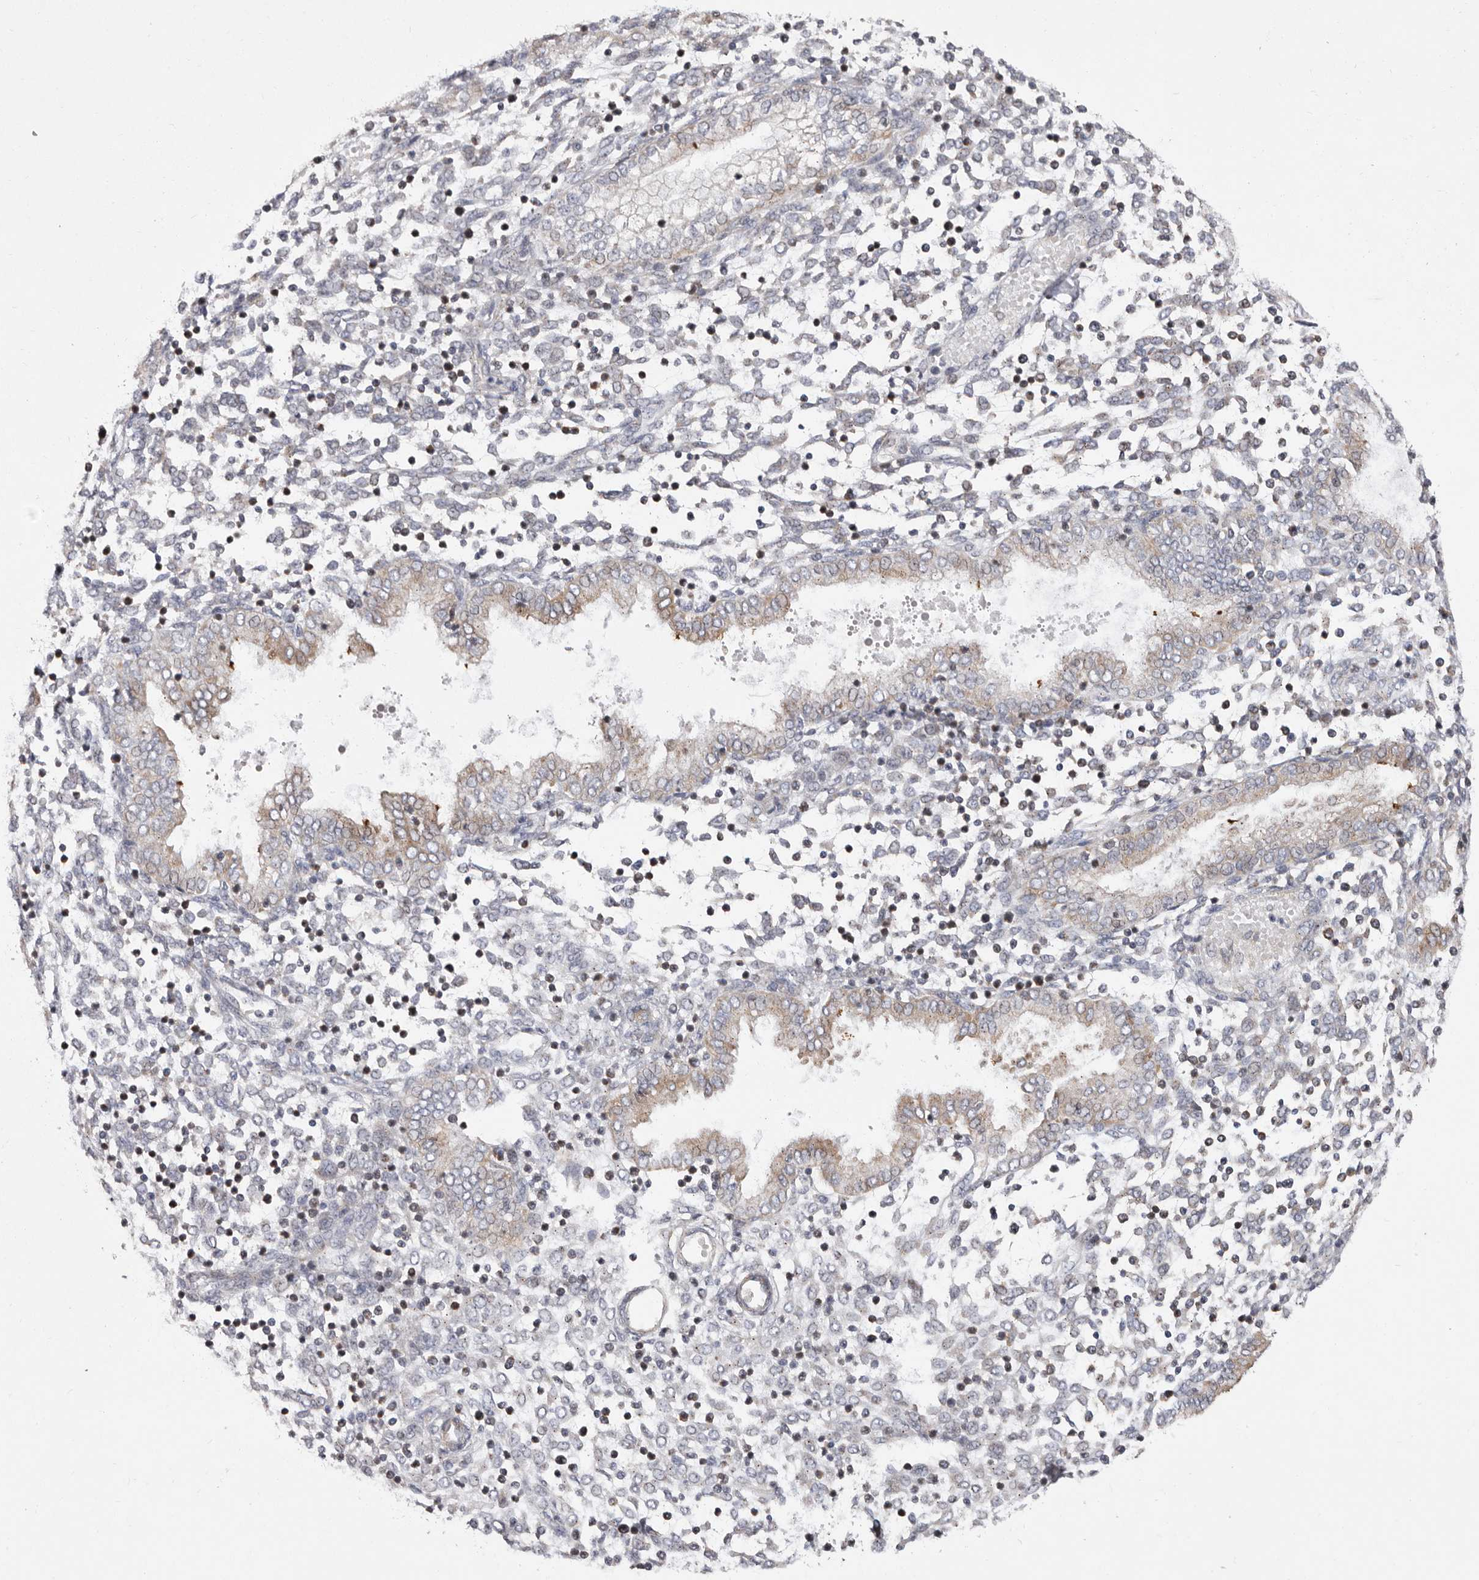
{"staining": {"intensity": "moderate", "quantity": "25%-75%", "location": "cytoplasmic/membranous"}, "tissue": "endometrium", "cell_type": "Cells in endometrial stroma", "image_type": "normal", "snomed": [{"axis": "morphology", "description": "Normal tissue, NOS"}, {"axis": "topography", "description": "Endometrium"}], "caption": "A micrograph of endometrium stained for a protein demonstrates moderate cytoplasmic/membranous brown staining in cells in endometrial stroma.", "gene": "TIMM17B", "patient": {"sex": "female", "age": 53}}